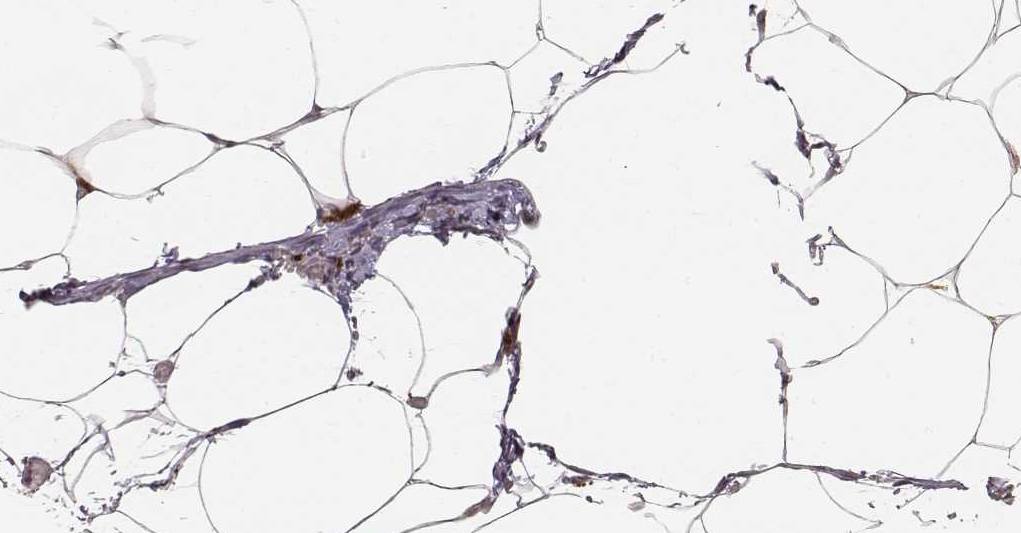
{"staining": {"intensity": "moderate", "quantity": ">75%", "location": "nuclear"}, "tissue": "adipose tissue", "cell_type": "Adipocytes", "image_type": "normal", "snomed": [{"axis": "morphology", "description": "Normal tissue, NOS"}, {"axis": "topography", "description": "Adipose tissue"}], "caption": "Adipose tissue stained with a brown dye shows moderate nuclear positive expression in about >75% of adipocytes.", "gene": "HNRNPC", "patient": {"sex": "male", "age": 57}}